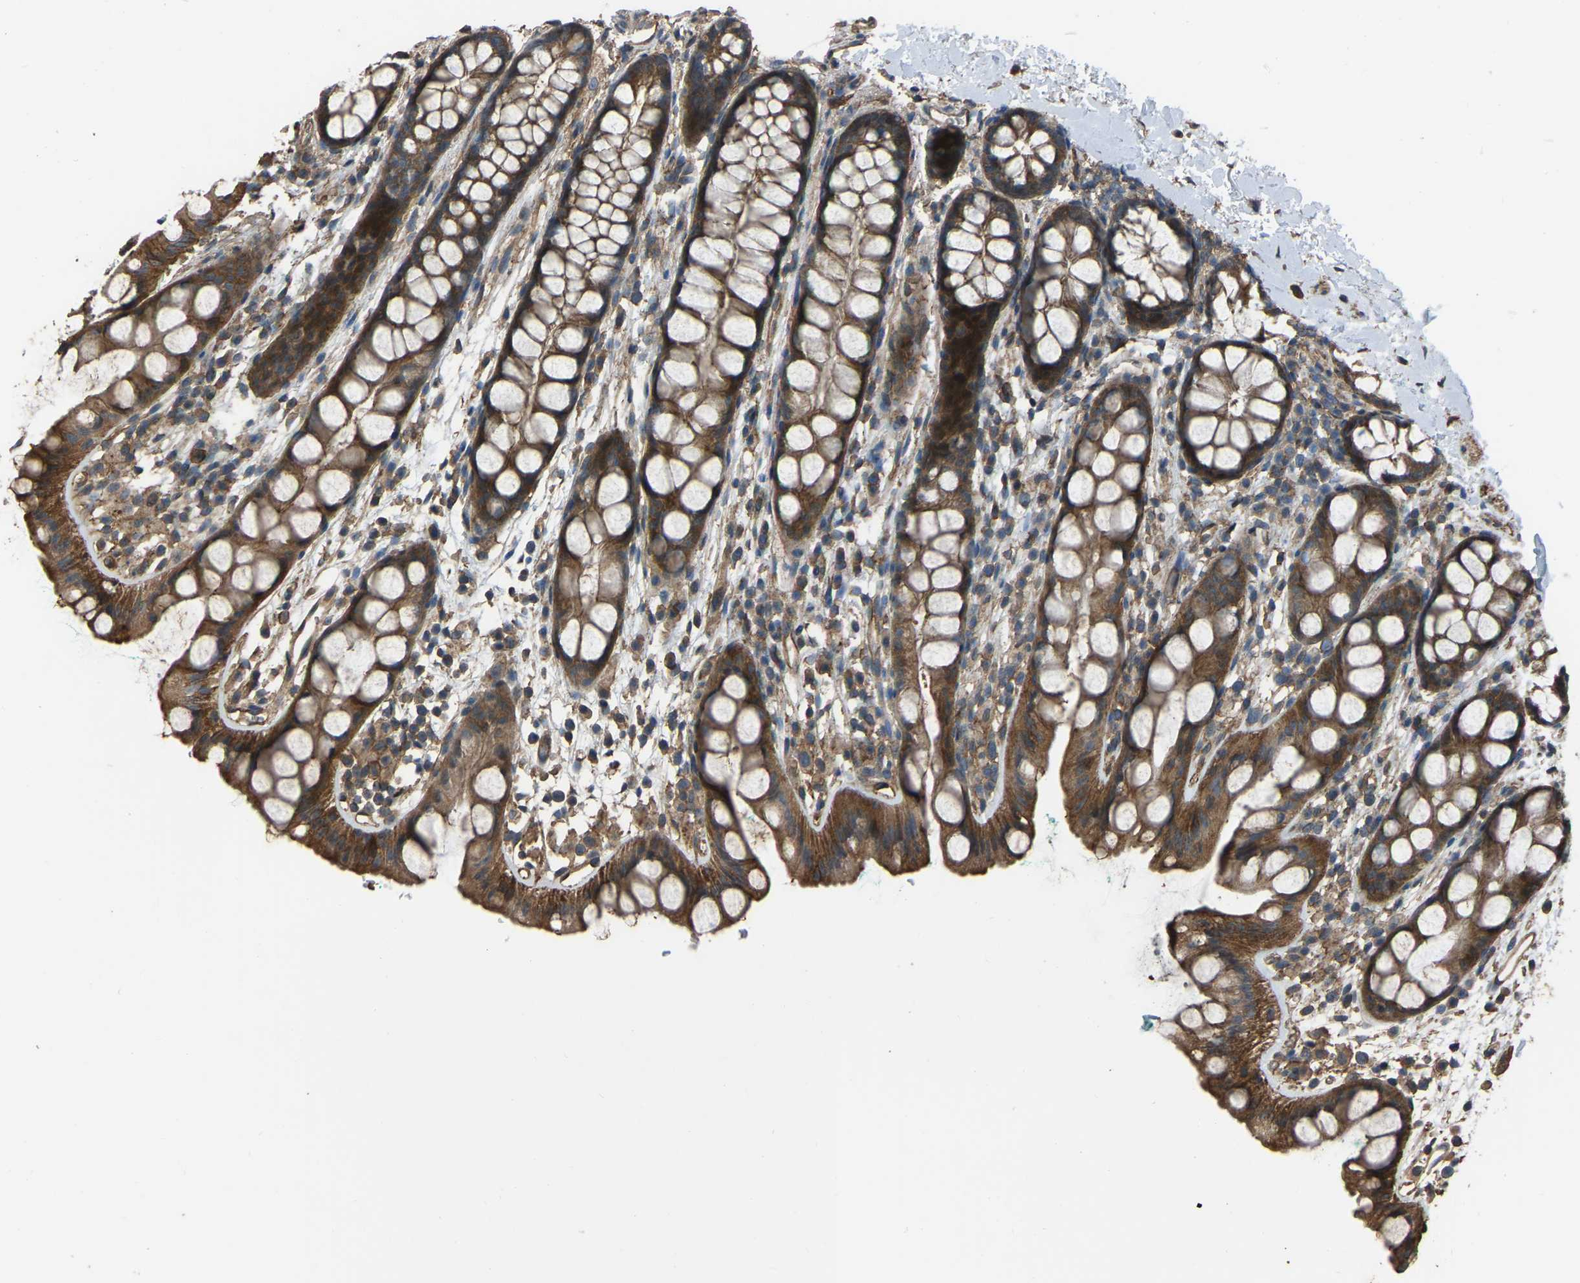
{"staining": {"intensity": "moderate", "quantity": ">75%", "location": "cytoplasmic/membranous"}, "tissue": "rectum", "cell_type": "Glandular cells", "image_type": "normal", "snomed": [{"axis": "morphology", "description": "Normal tissue, NOS"}, {"axis": "topography", "description": "Rectum"}], "caption": "The photomicrograph demonstrates staining of normal rectum, revealing moderate cytoplasmic/membranous protein expression (brown color) within glandular cells.", "gene": "SLC4A2", "patient": {"sex": "female", "age": 65}}